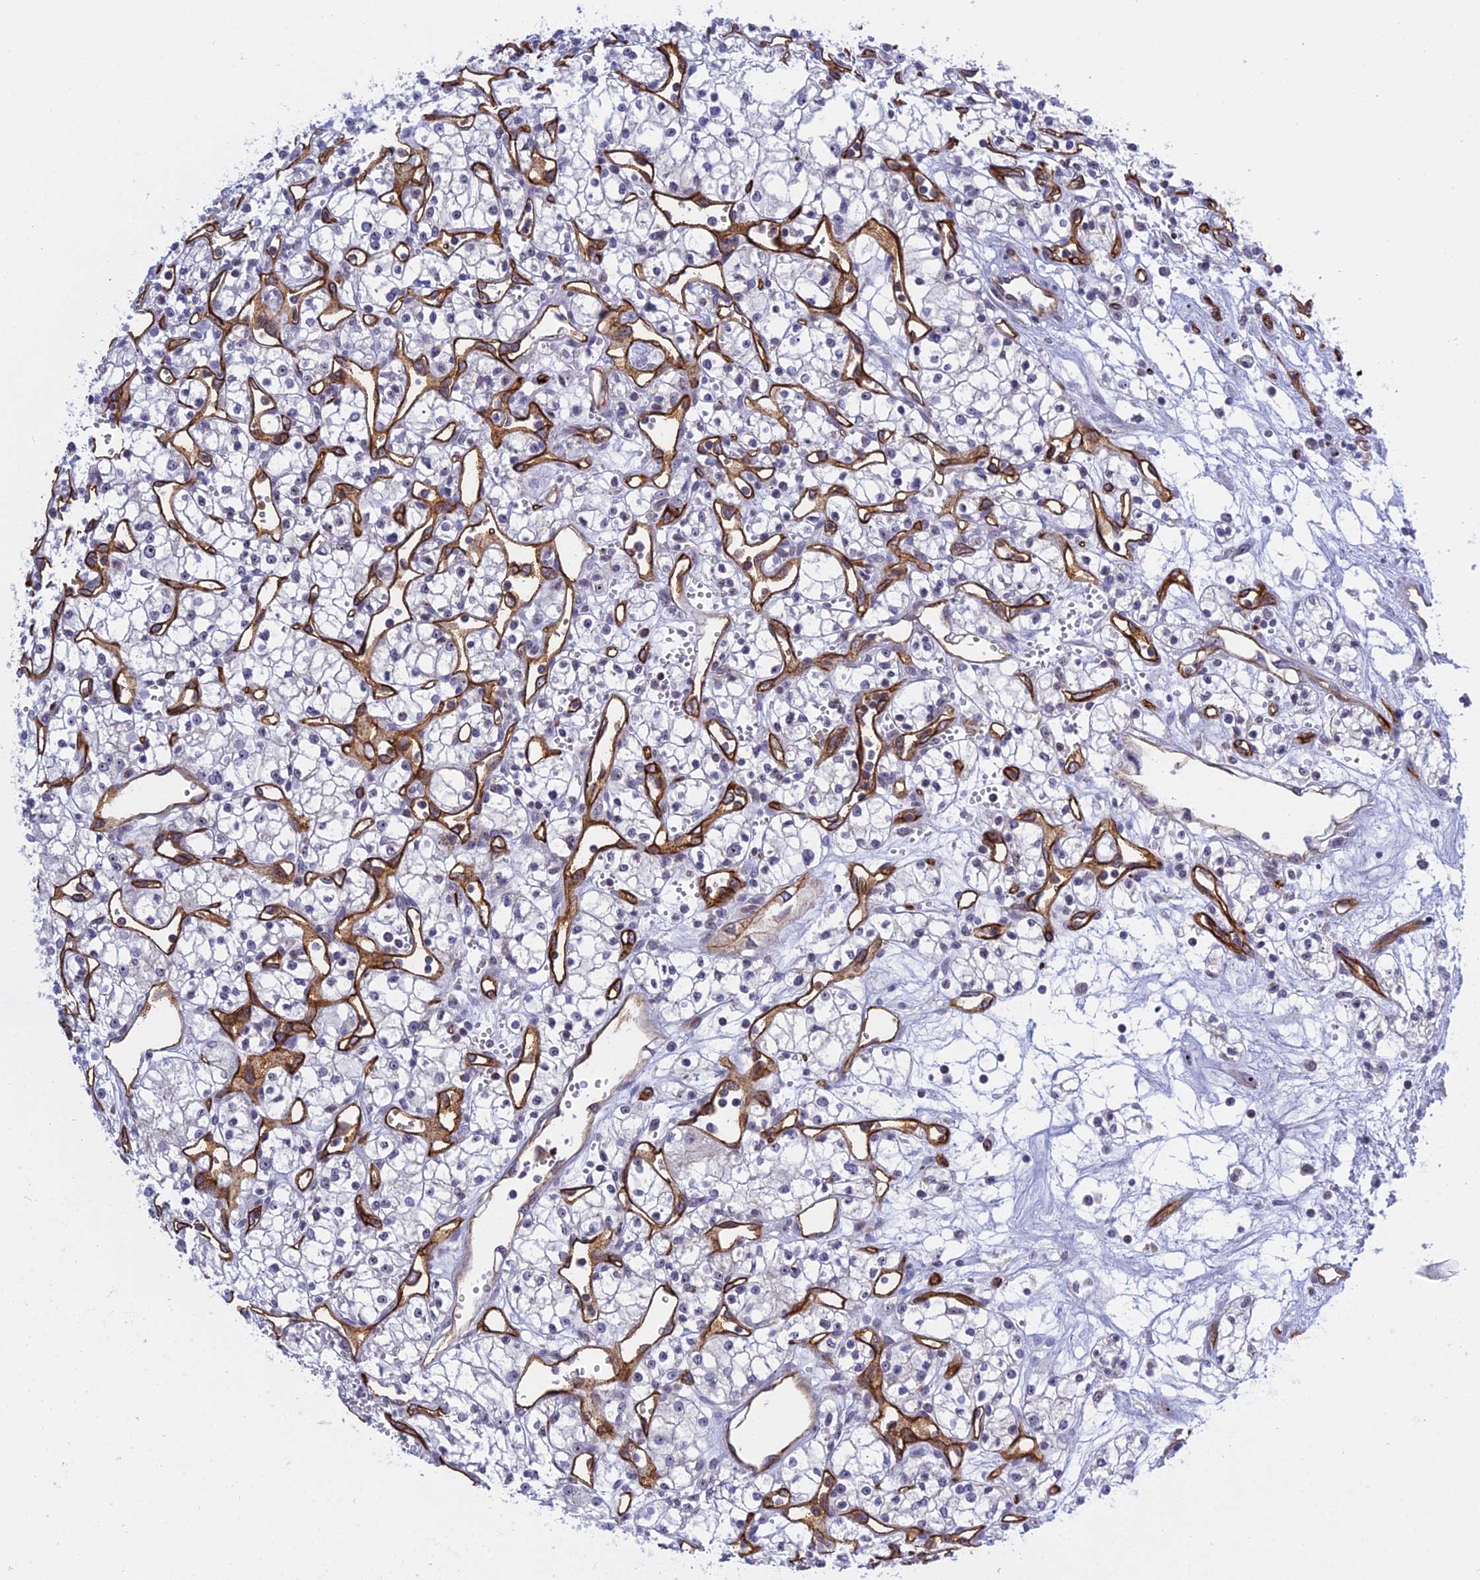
{"staining": {"intensity": "negative", "quantity": "none", "location": "none"}, "tissue": "renal cancer", "cell_type": "Tumor cells", "image_type": "cancer", "snomed": [{"axis": "morphology", "description": "Adenocarcinoma, NOS"}, {"axis": "topography", "description": "Kidney"}], "caption": "Tumor cells show no significant protein positivity in renal cancer.", "gene": "MPND", "patient": {"sex": "male", "age": 59}}